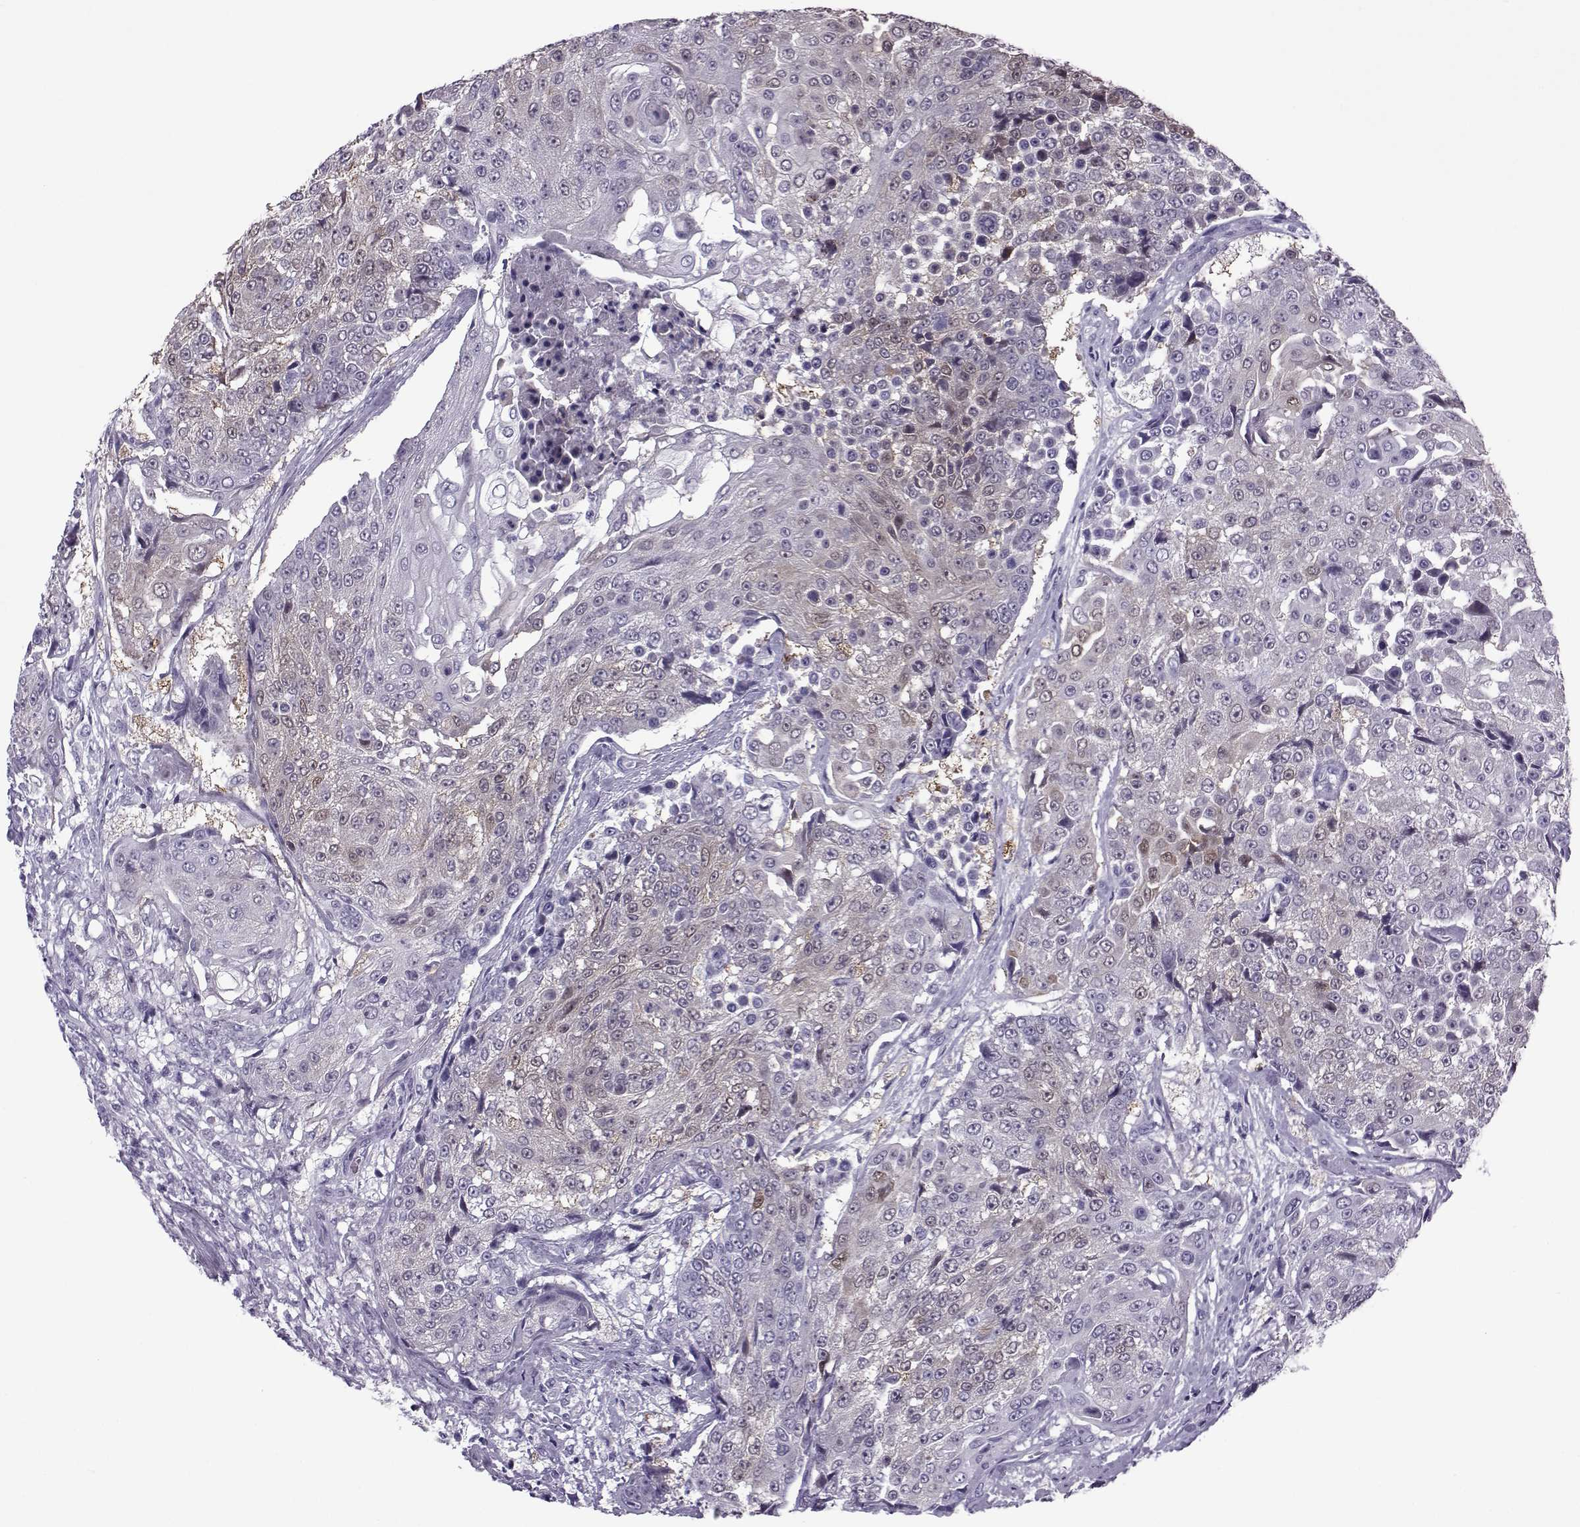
{"staining": {"intensity": "weak", "quantity": "25%-75%", "location": "cytoplasmic/membranous"}, "tissue": "urothelial cancer", "cell_type": "Tumor cells", "image_type": "cancer", "snomed": [{"axis": "morphology", "description": "Urothelial carcinoma, High grade"}, {"axis": "topography", "description": "Urinary bladder"}], "caption": "Urothelial cancer stained with a protein marker reveals weak staining in tumor cells.", "gene": "OIP5", "patient": {"sex": "female", "age": 63}}